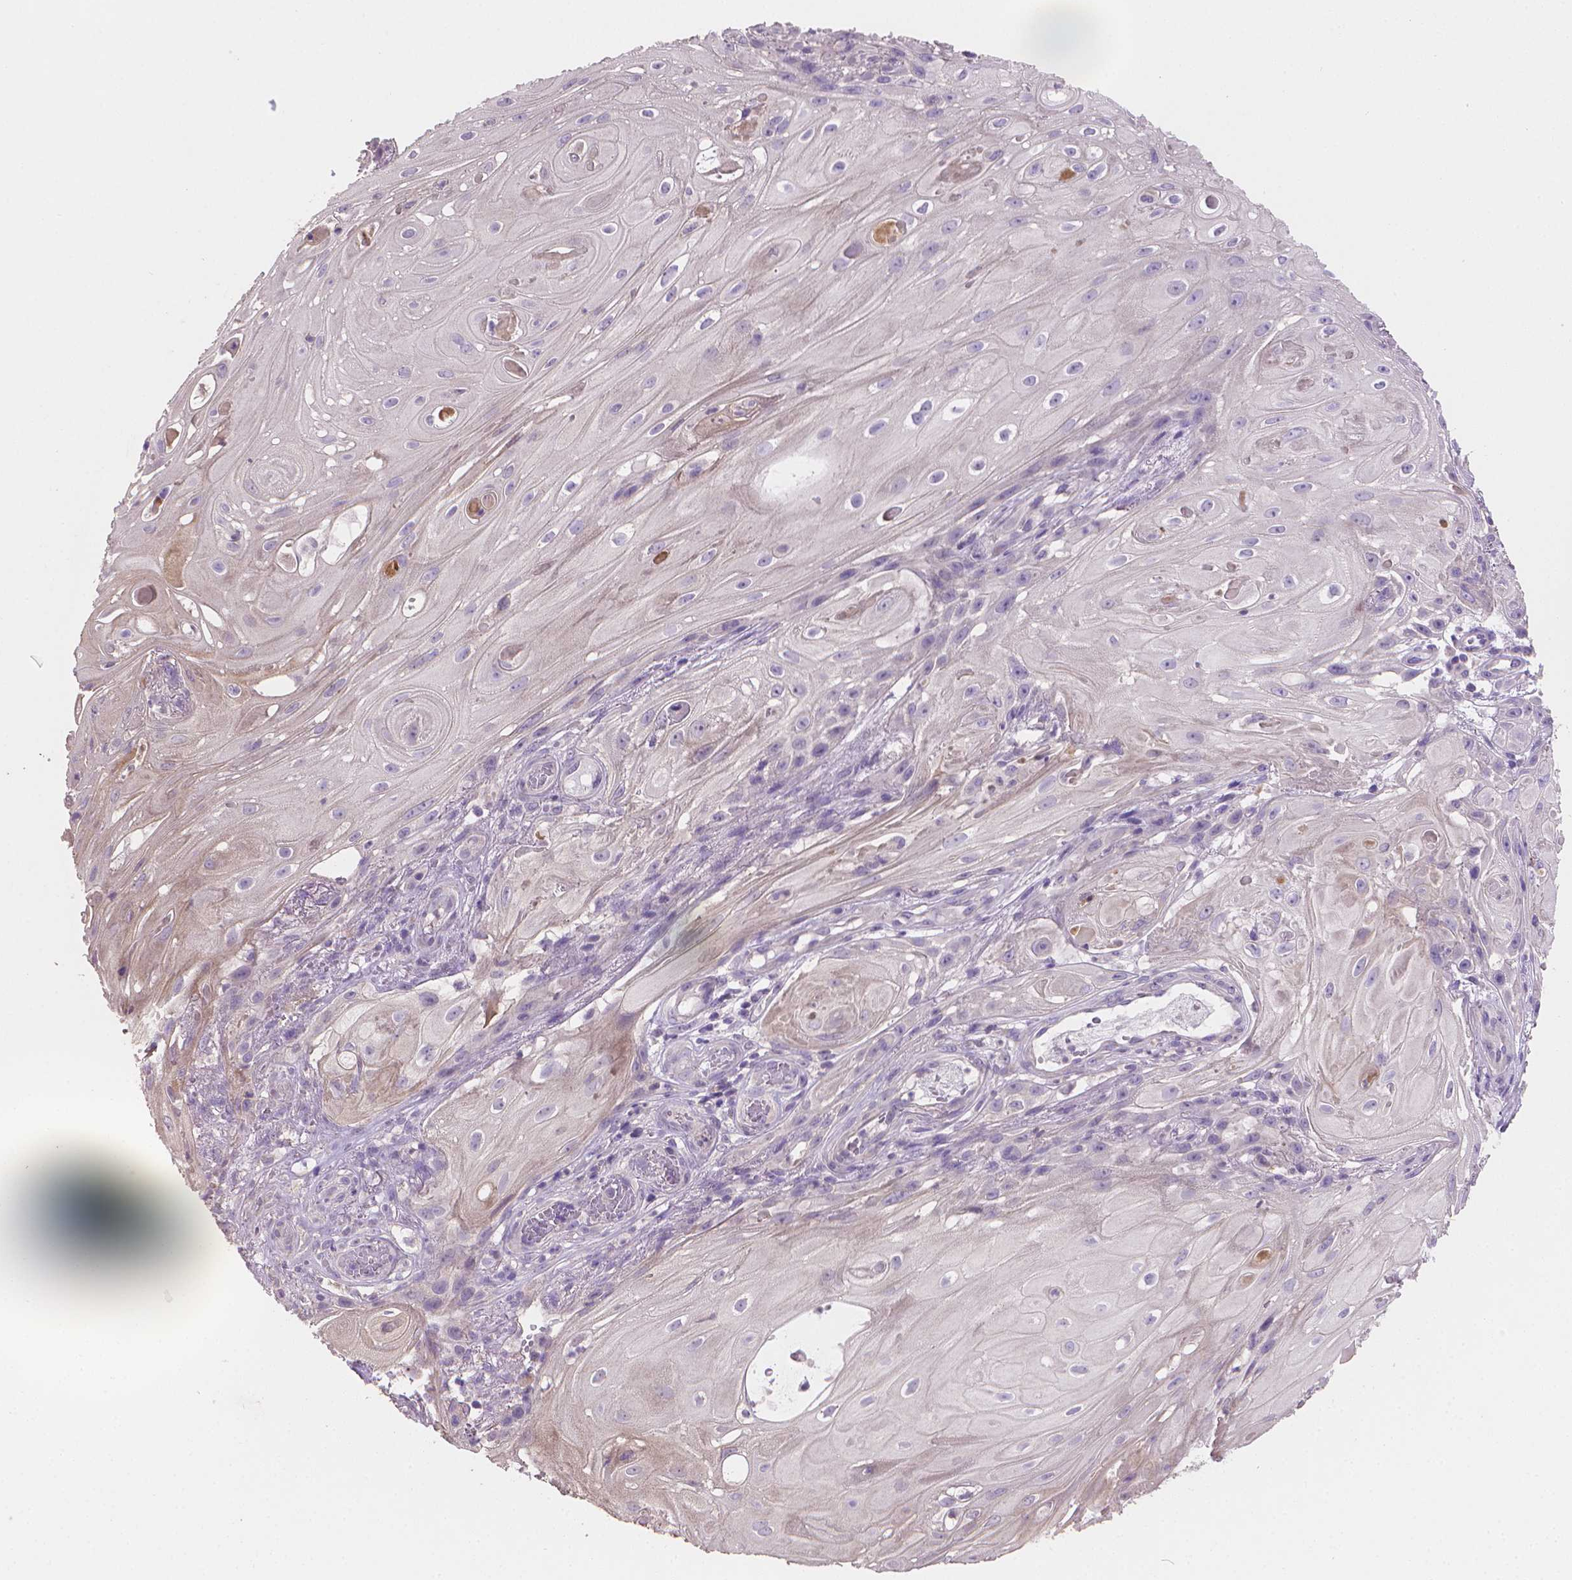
{"staining": {"intensity": "negative", "quantity": "none", "location": "none"}, "tissue": "skin cancer", "cell_type": "Tumor cells", "image_type": "cancer", "snomed": [{"axis": "morphology", "description": "Squamous cell carcinoma, NOS"}, {"axis": "topography", "description": "Skin"}], "caption": "Tumor cells are negative for brown protein staining in skin cancer. (DAB IHC with hematoxylin counter stain).", "gene": "CATIP", "patient": {"sex": "male", "age": 62}}